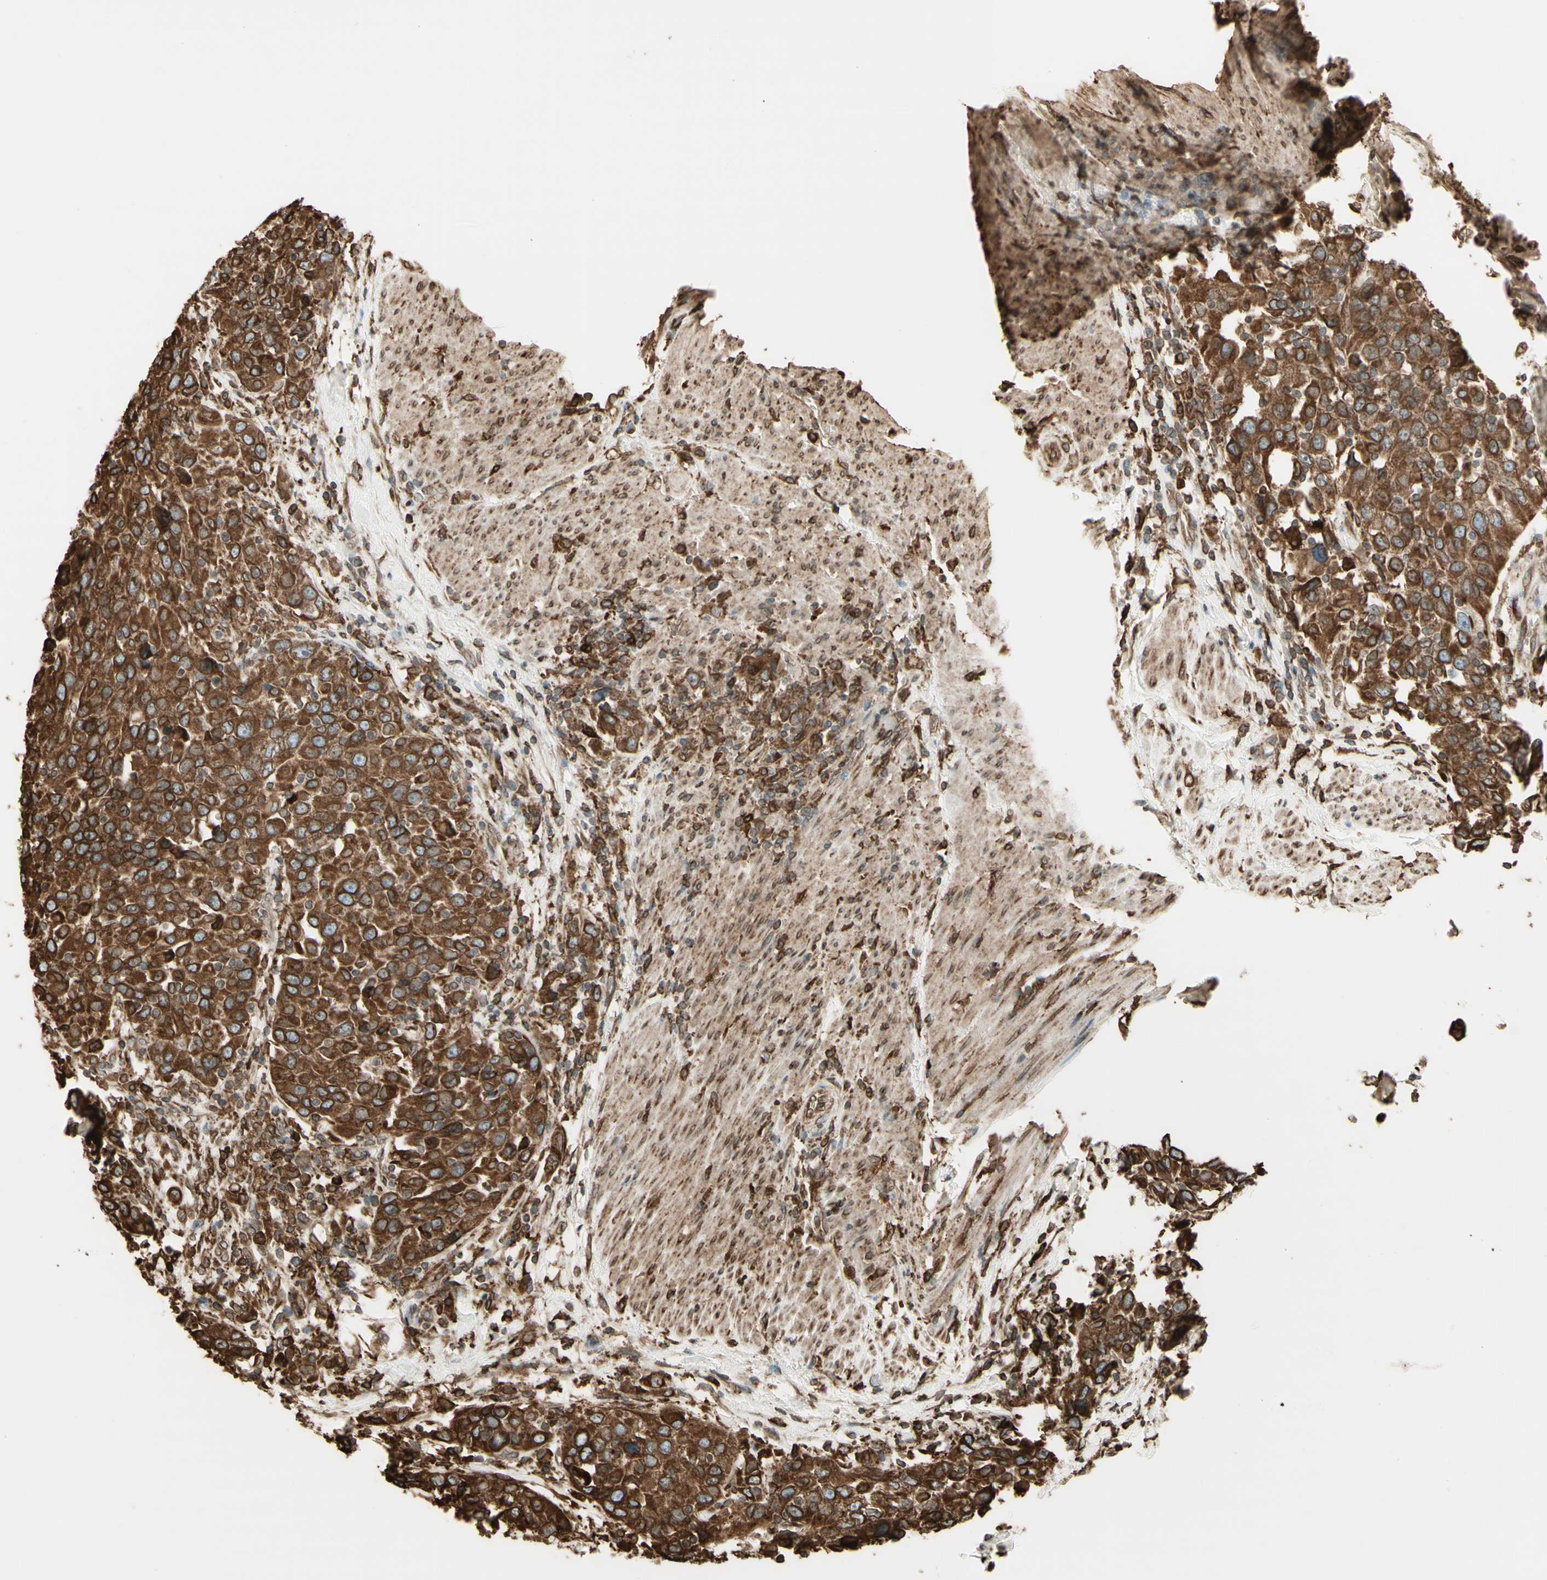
{"staining": {"intensity": "strong", "quantity": ">75%", "location": "cytoplasmic/membranous"}, "tissue": "urothelial cancer", "cell_type": "Tumor cells", "image_type": "cancer", "snomed": [{"axis": "morphology", "description": "Urothelial carcinoma, High grade"}, {"axis": "topography", "description": "Urinary bladder"}], "caption": "Immunohistochemical staining of urothelial carcinoma (high-grade) exhibits strong cytoplasmic/membranous protein staining in approximately >75% of tumor cells.", "gene": "CANX", "patient": {"sex": "female", "age": 80}}